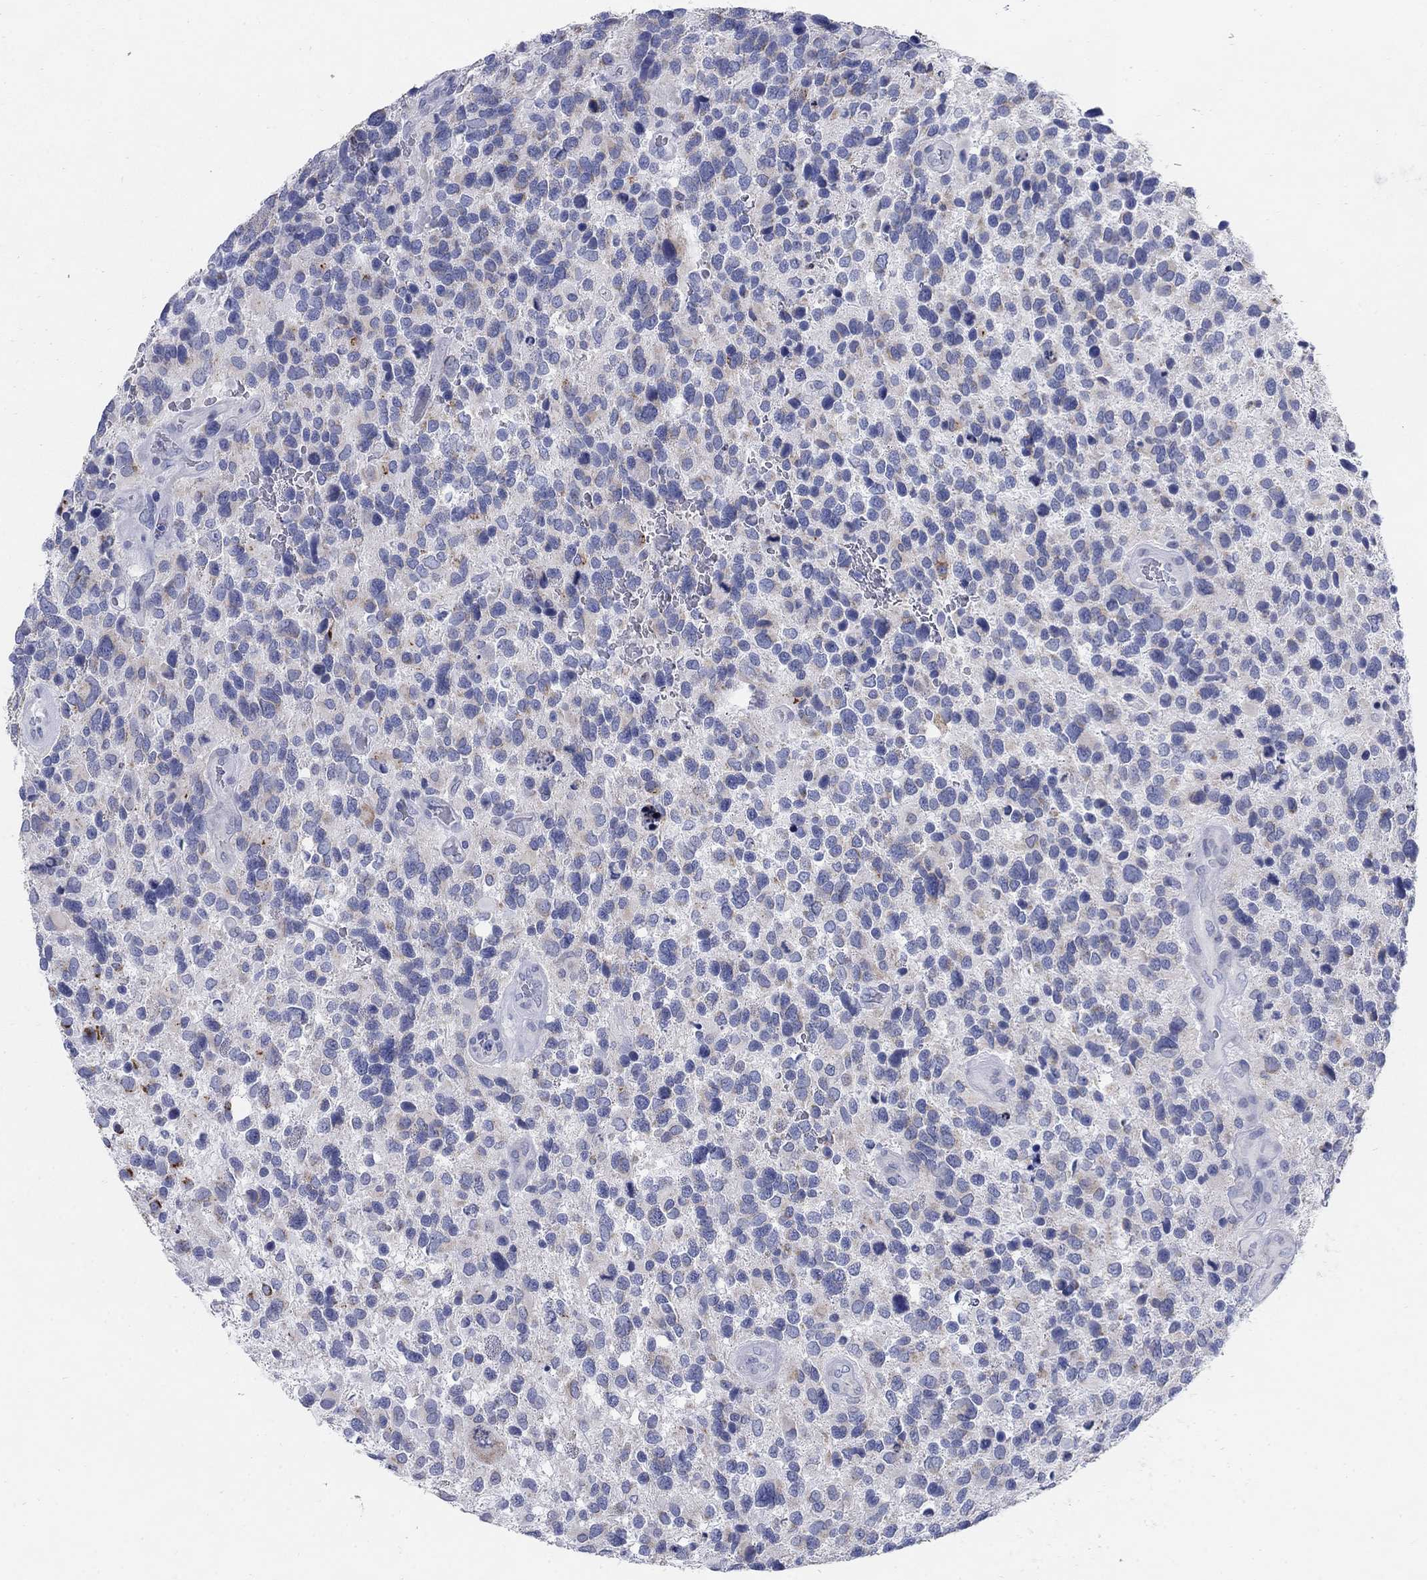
{"staining": {"intensity": "negative", "quantity": "none", "location": "none"}, "tissue": "glioma", "cell_type": "Tumor cells", "image_type": "cancer", "snomed": [{"axis": "morphology", "description": "Glioma, malignant, Low grade"}, {"axis": "topography", "description": "Brain"}], "caption": "Immunohistochemical staining of glioma exhibits no significant positivity in tumor cells.", "gene": "SCCPDH", "patient": {"sex": "female", "age": 32}}